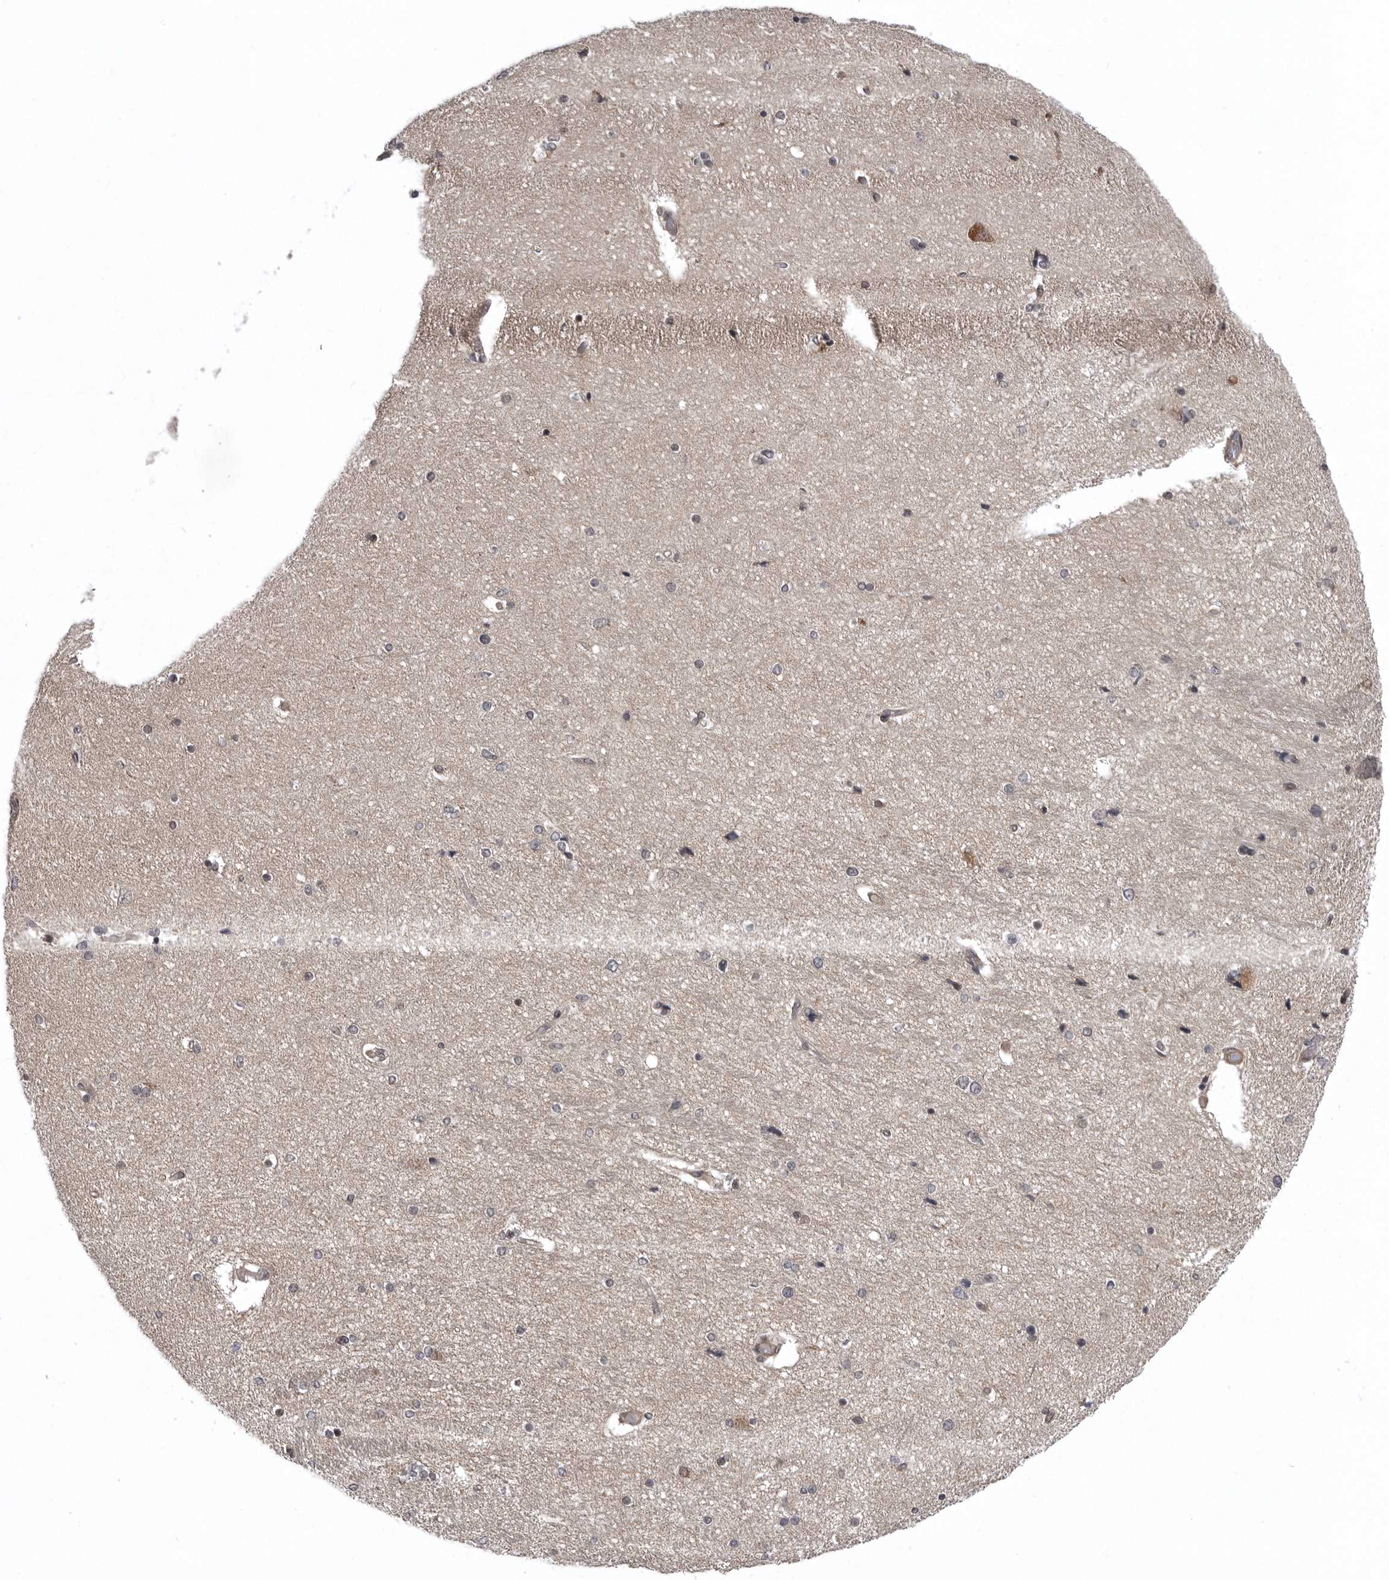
{"staining": {"intensity": "weak", "quantity": "<25%", "location": "nuclear"}, "tissue": "hippocampus", "cell_type": "Glial cells", "image_type": "normal", "snomed": [{"axis": "morphology", "description": "Normal tissue, NOS"}, {"axis": "topography", "description": "Hippocampus"}], "caption": "IHC photomicrograph of unremarkable hippocampus: human hippocampus stained with DAB displays no significant protein expression in glial cells.", "gene": "SNX16", "patient": {"sex": "female", "age": 54}}